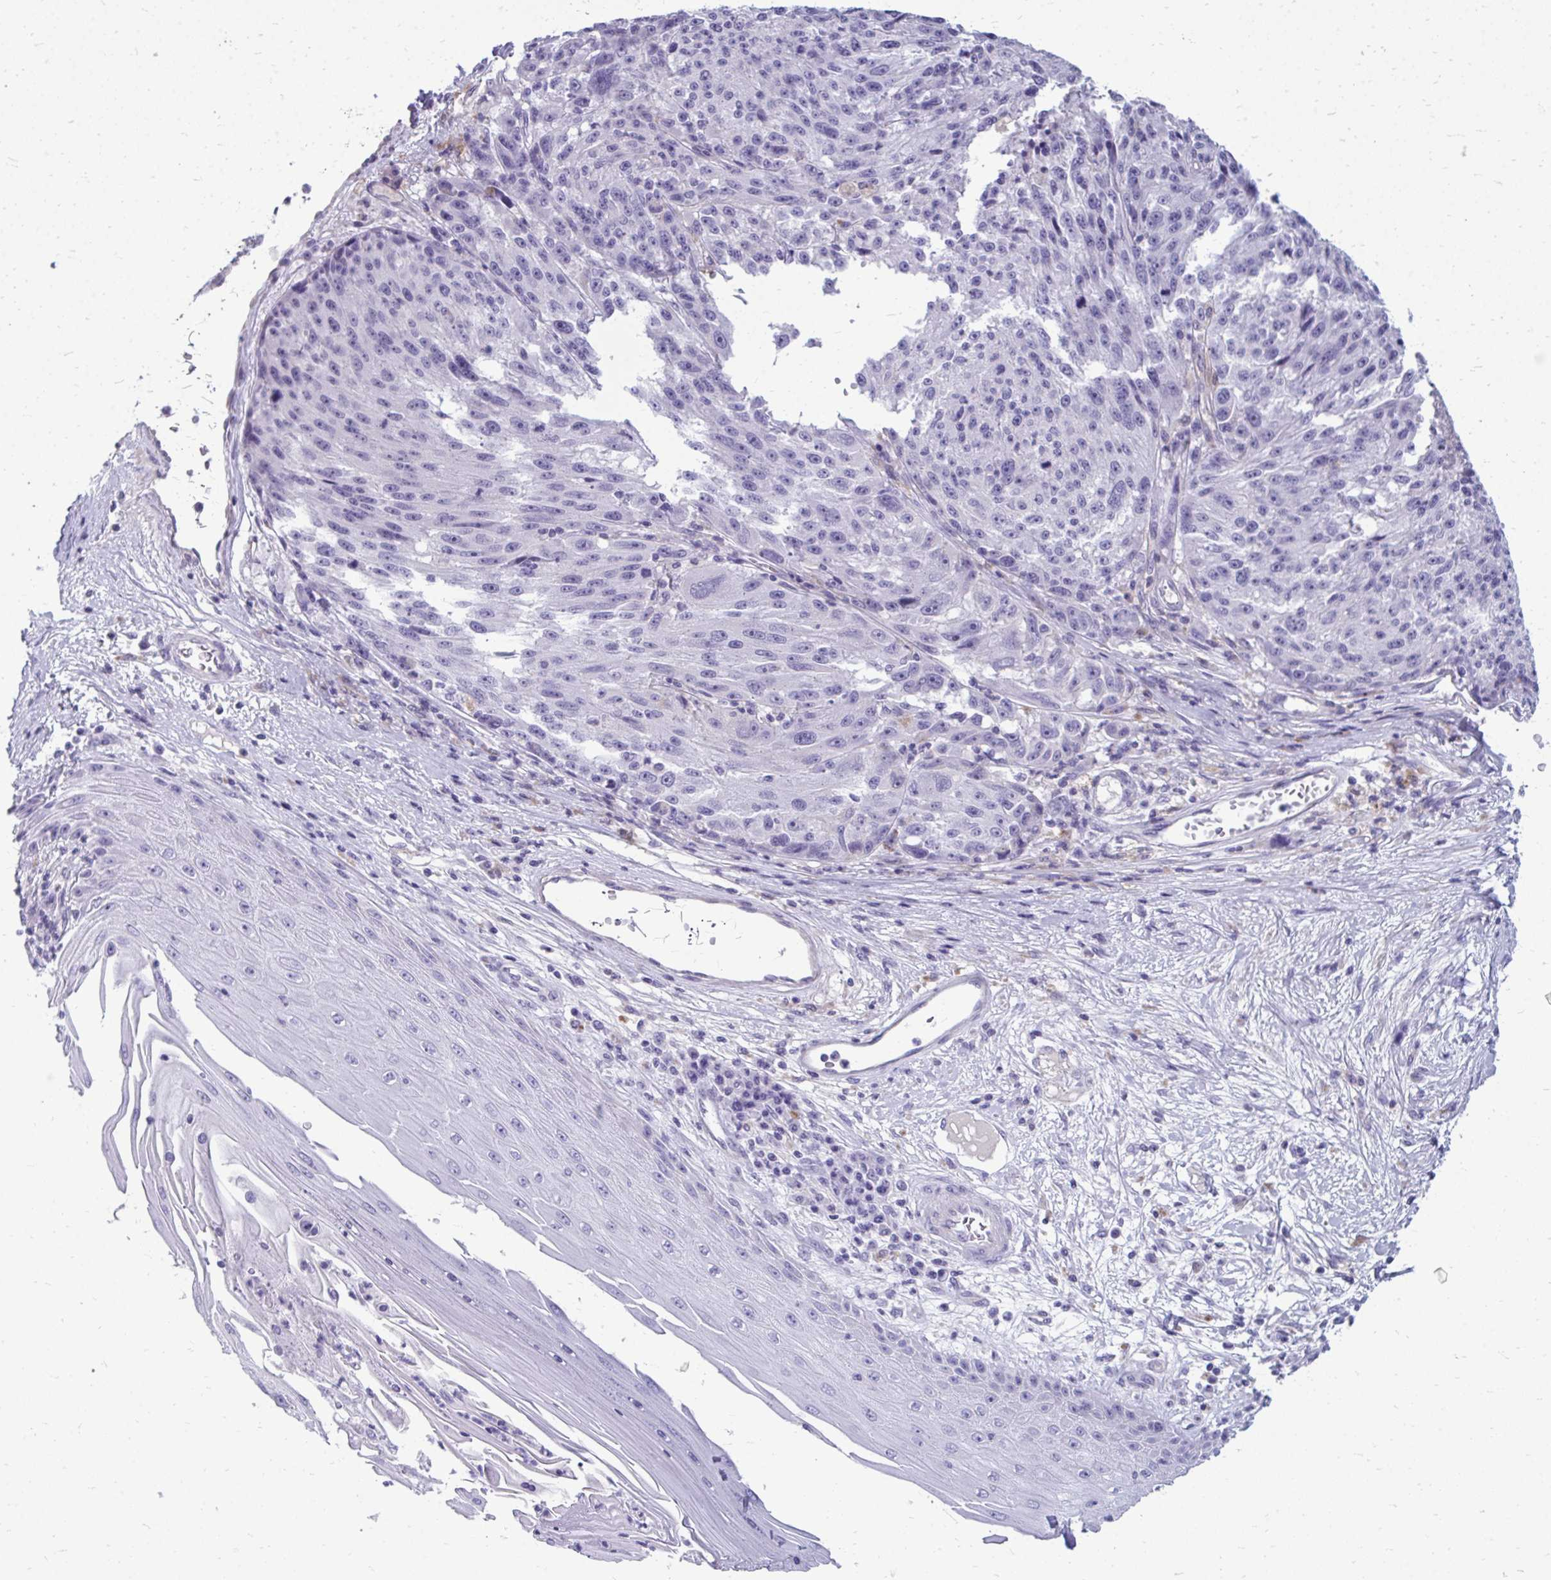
{"staining": {"intensity": "negative", "quantity": "none", "location": "none"}, "tissue": "melanoma", "cell_type": "Tumor cells", "image_type": "cancer", "snomed": [{"axis": "morphology", "description": "Malignant melanoma, NOS"}, {"axis": "topography", "description": "Skin"}], "caption": "Human melanoma stained for a protein using IHC shows no positivity in tumor cells.", "gene": "FABP3", "patient": {"sex": "male", "age": 53}}